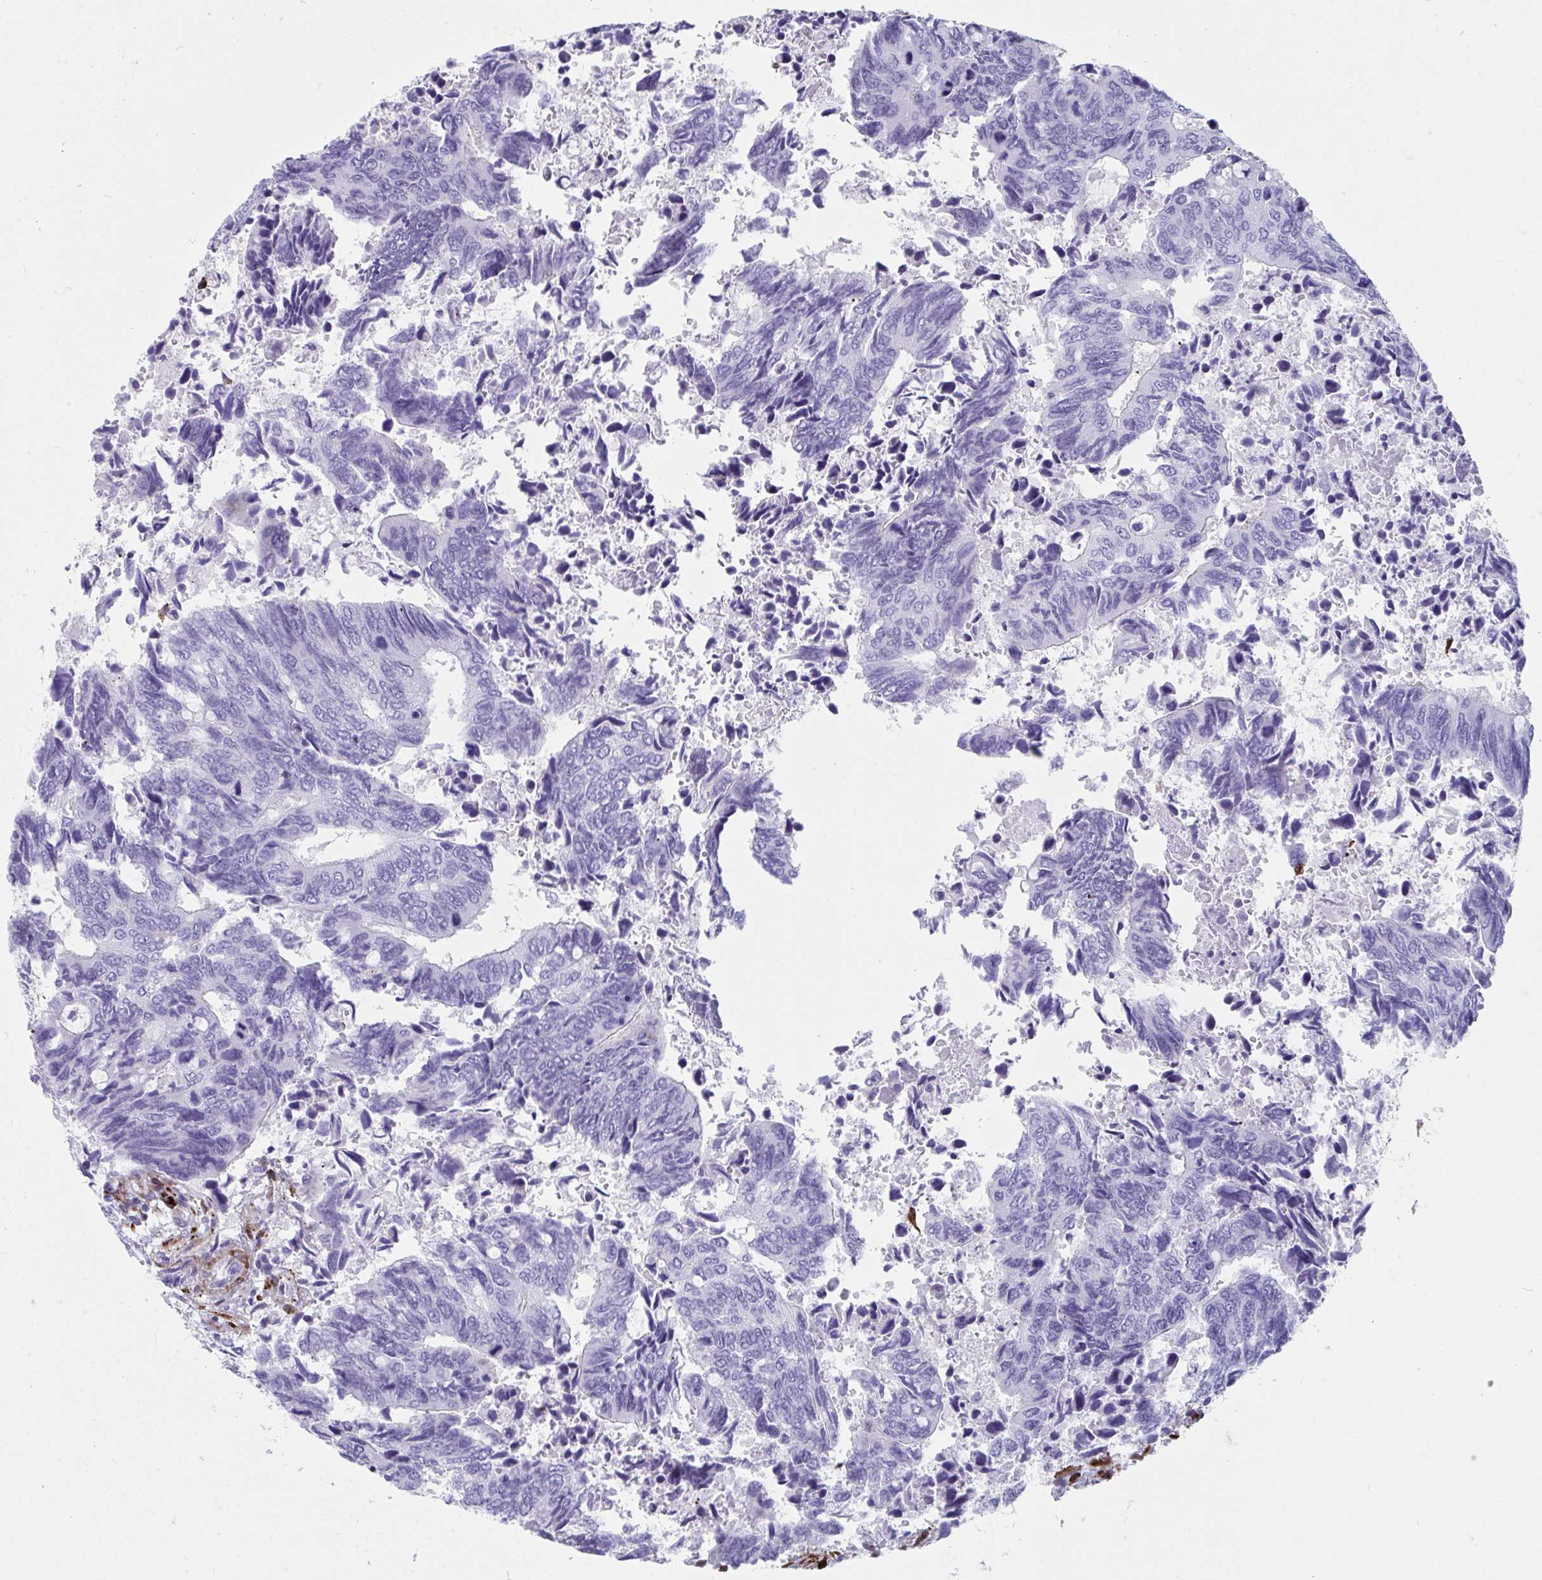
{"staining": {"intensity": "negative", "quantity": "none", "location": "none"}, "tissue": "colorectal cancer", "cell_type": "Tumor cells", "image_type": "cancer", "snomed": [{"axis": "morphology", "description": "Adenocarcinoma, NOS"}, {"axis": "topography", "description": "Colon"}], "caption": "IHC micrograph of neoplastic tissue: colorectal cancer (adenocarcinoma) stained with DAB (3,3'-diaminobenzidine) reveals no significant protein staining in tumor cells.", "gene": "GRXCR2", "patient": {"sex": "male", "age": 87}}